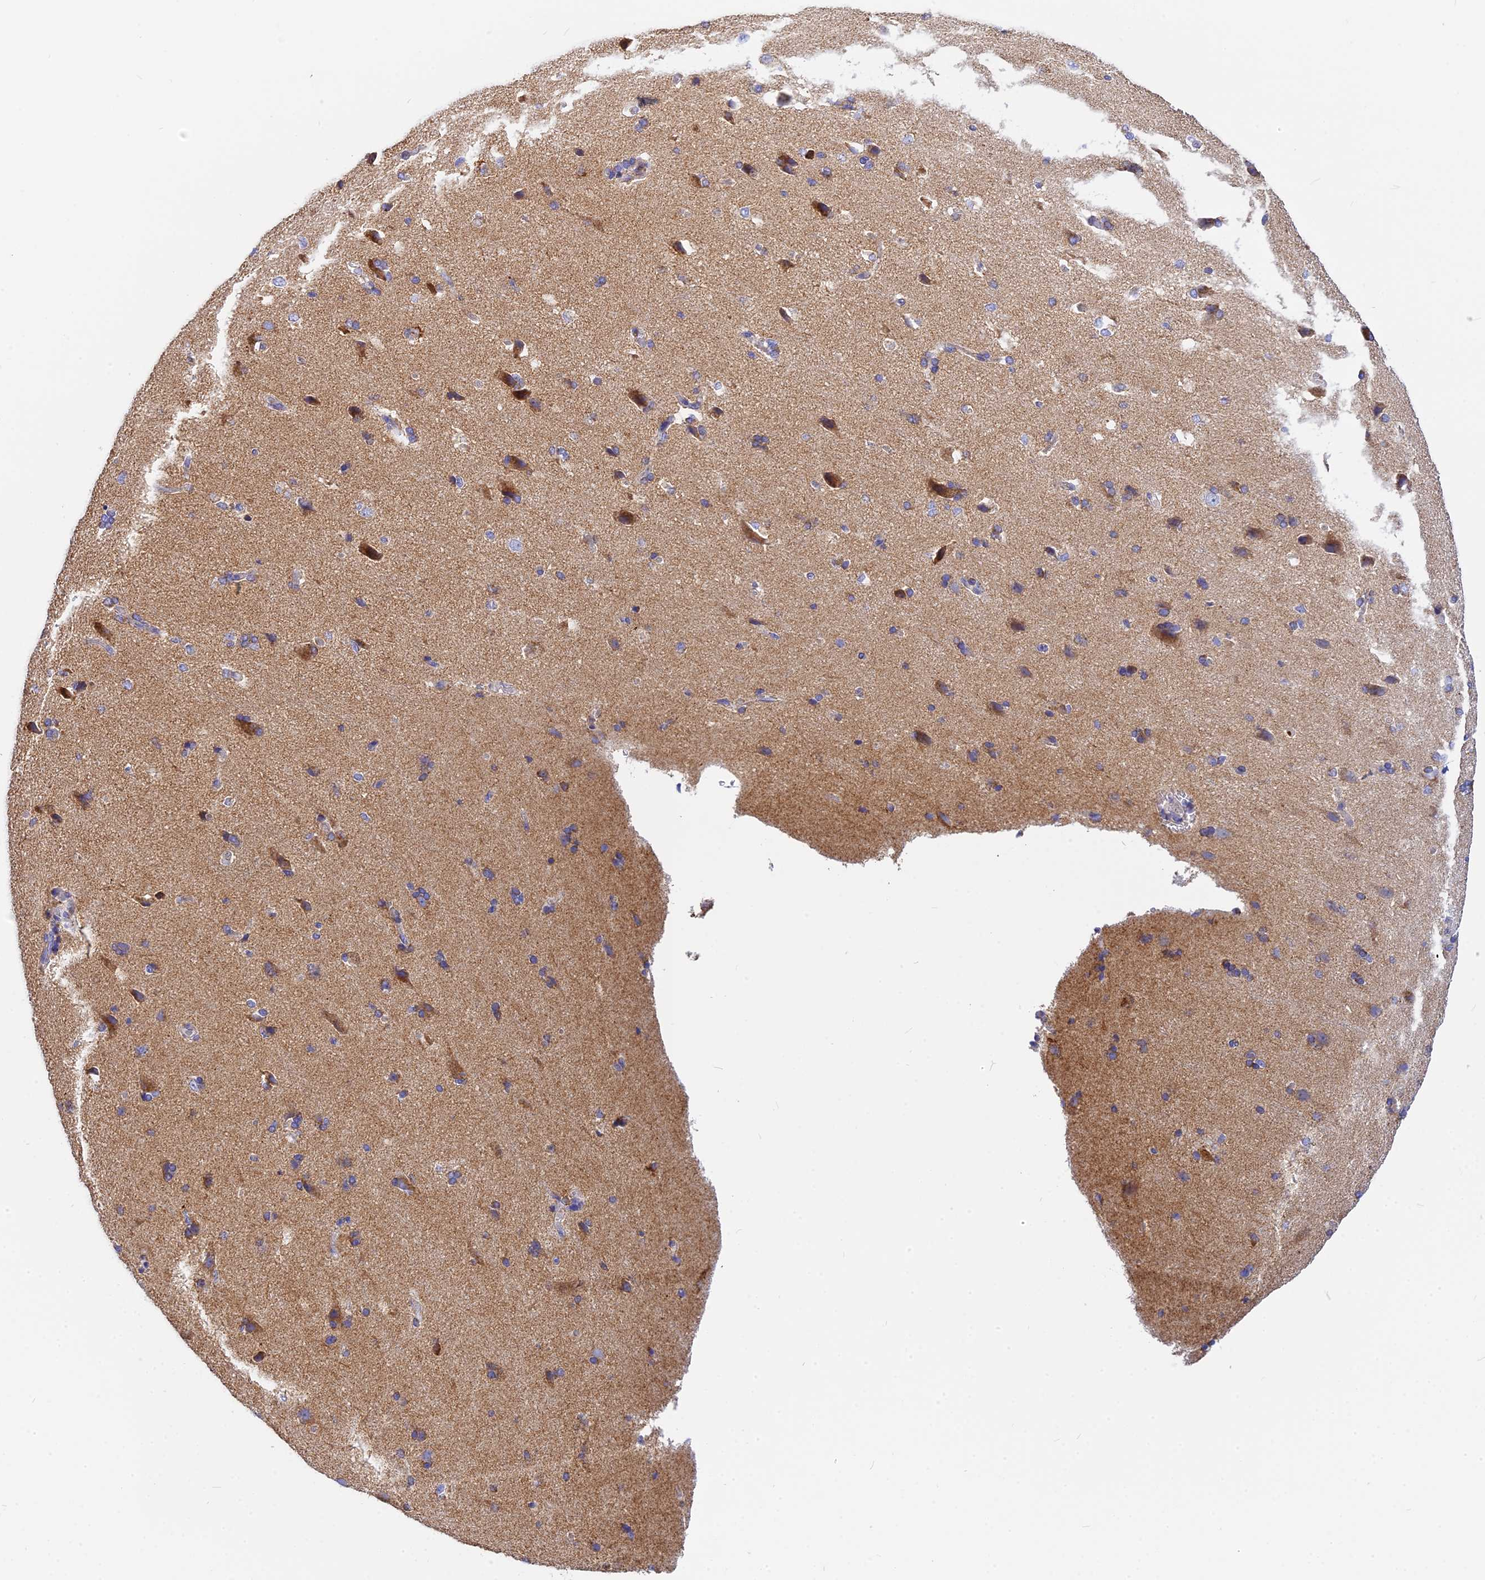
{"staining": {"intensity": "weak", "quantity": "25%-75%", "location": "cytoplasmic/membranous"}, "tissue": "cerebral cortex", "cell_type": "Endothelial cells", "image_type": "normal", "snomed": [{"axis": "morphology", "description": "Normal tissue, NOS"}, {"axis": "topography", "description": "Cerebral cortex"}], "caption": "Weak cytoplasmic/membranous staining for a protein is appreciated in about 25%-75% of endothelial cells of unremarkable cerebral cortex using immunohistochemistry (IHC).", "gene": "VDAC2", "patient": {"sex": "male", "age": 62}}